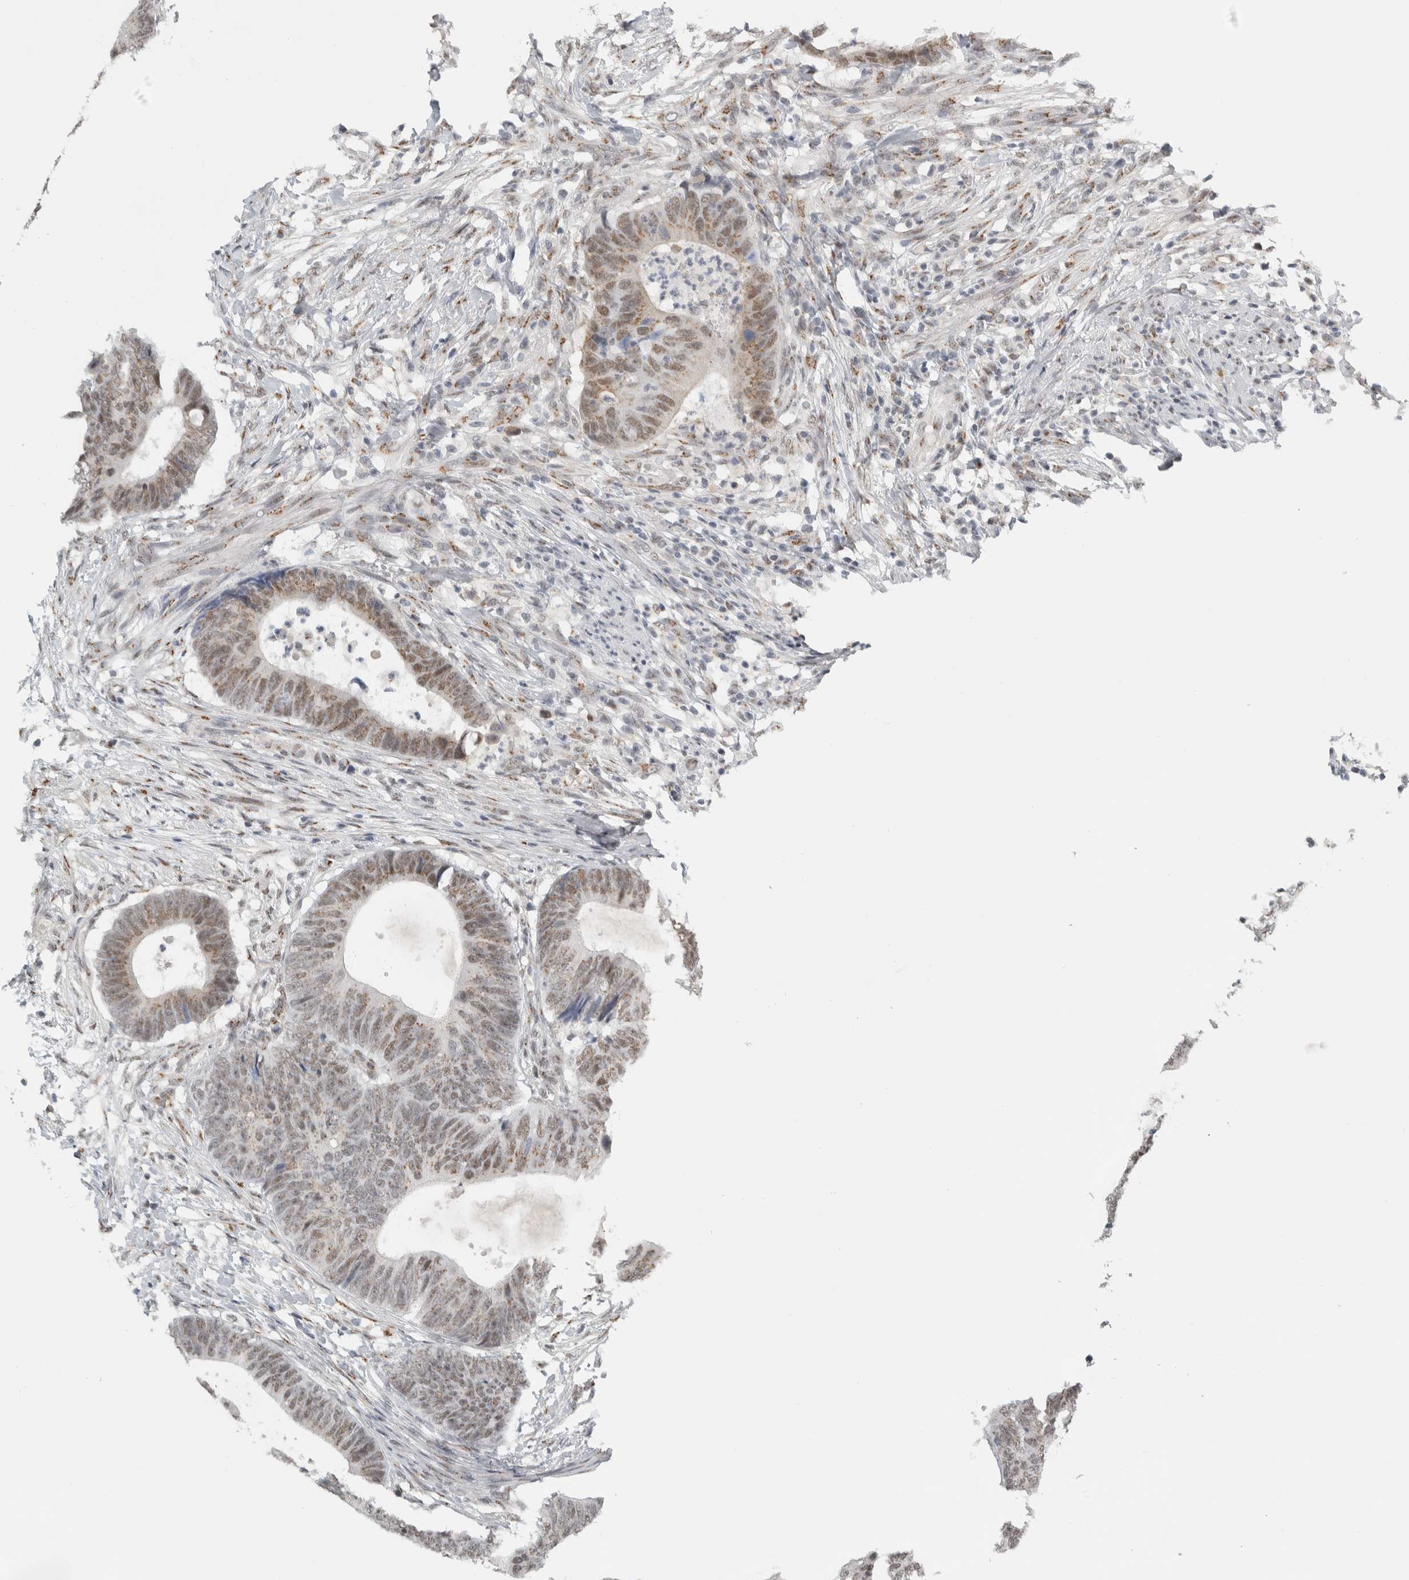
{"staining": {"intensity": "weak", "quantity": ">75%", "location": "cytoplasmic/membranous,nuclear"}, "tissue": "colorectal cancer", "cell_type": "Tumor cells", "image_type": "cancer", "snomed": [{"axis": "morphology", "description": "Adenocarcinoma, NOS"}, {"axis": "topography", "description": "Colon"}], "caption": "Protein staining by immunohistochemistry (IHC) demonstrates weak cytoplasmic/membranous and nuclear positivity in approximately >75% of tumor cells in adenocarcinoma (colorectal).", "gene": "ZMYND8", "patient": {"sex": "male", "age": 56}}